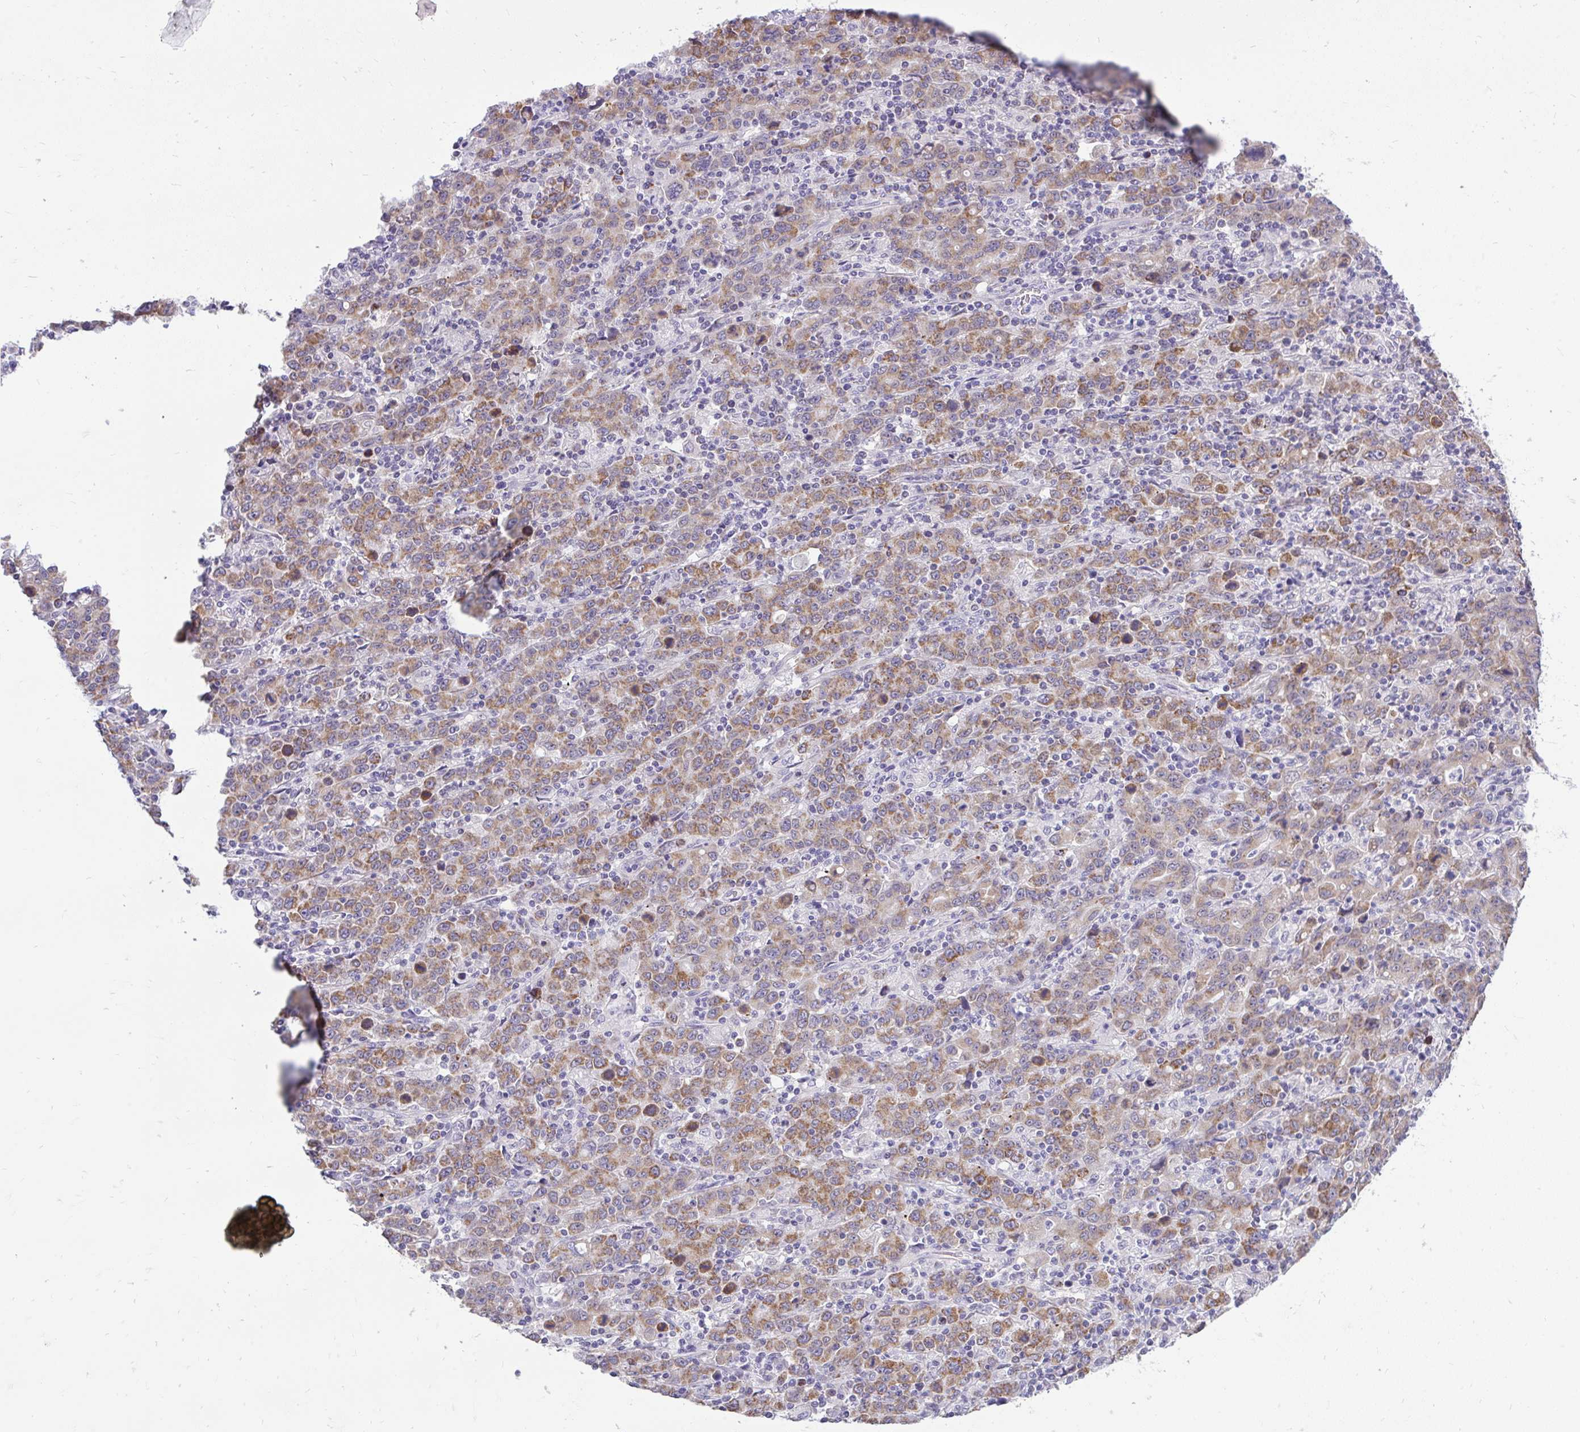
{"staining": {"intensity": "moderate", "quantity": "25%-75%", "location": "cytoplasmic/membranous"}, "tissue": "stomach cancer", "cell_type": "Tumor cells", "image_type": "cancer", "snomed": [{"axis": "morphology", "description": "Adenocarcinoma, NOS"}, {"axis": "topography", "description": "Stomach, upper"}], "caption": "Immunohistochemistry of human adenocarcinoma (stomach) displays medium levels of moderate cytoplasmic/membranous staining in about 25%-75% of tumor cells. Using DAB (brown) and hematoxylin (blue) stains, captured at high magnification using brightfield microscopy.", "gene": "PYCR2", "patient": {"sex": "male", "age": 69}}